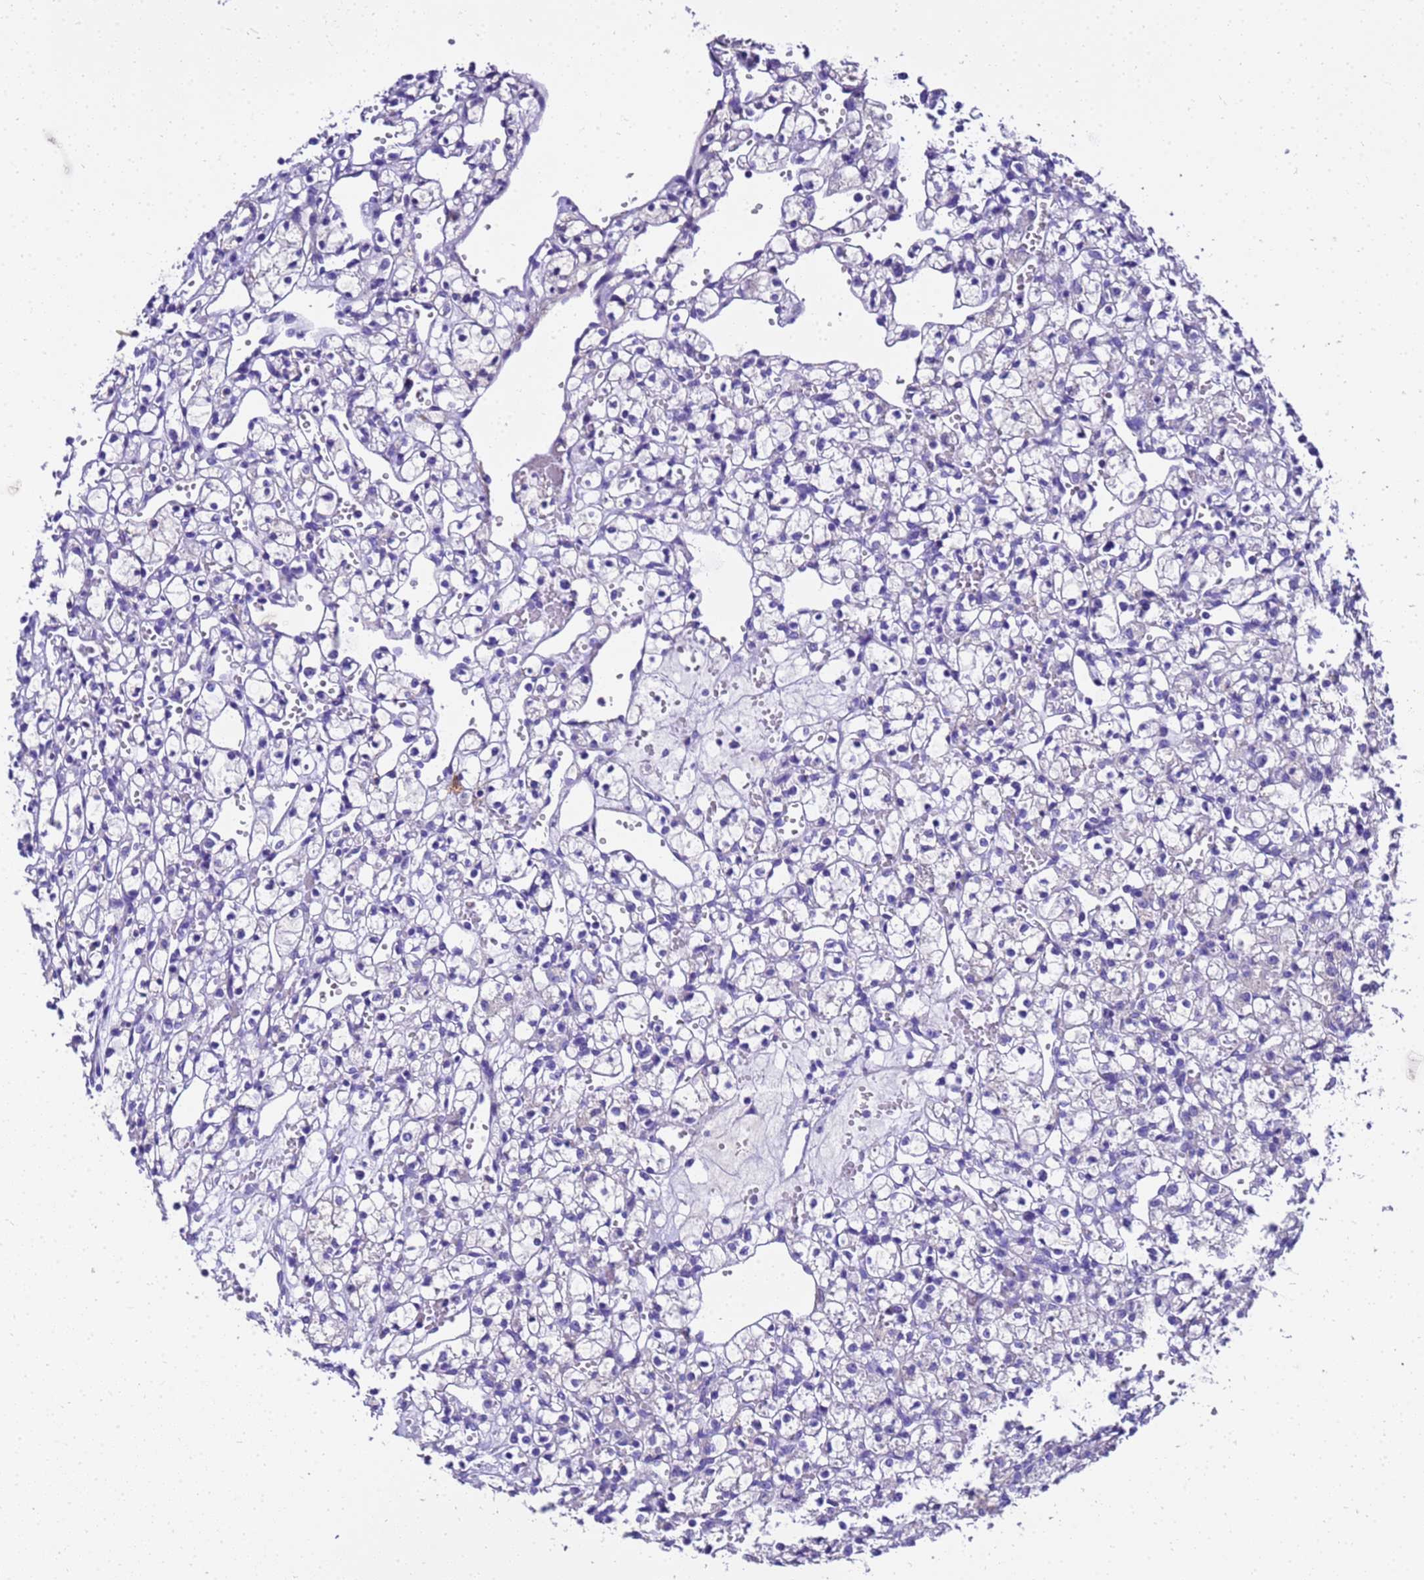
{"staining": {"intensity": "negative", "quantity": "none", "location": "none"}, "tissue": "renal cancer", "cell_type": "Tumor cells", "image_type": "cancer", "snomed": [{"axis": "morphology", "description": "Adenocarcinoma, NOS"}, {"axis": "topography", "description": "Kidney"}], "caption": "This is an immunohistochemistry (IHC) image of human renal cancer. There is no expression in tumor cells.", "gene": "HSPB6", "patient": {"sex": "female", "age": 59}}